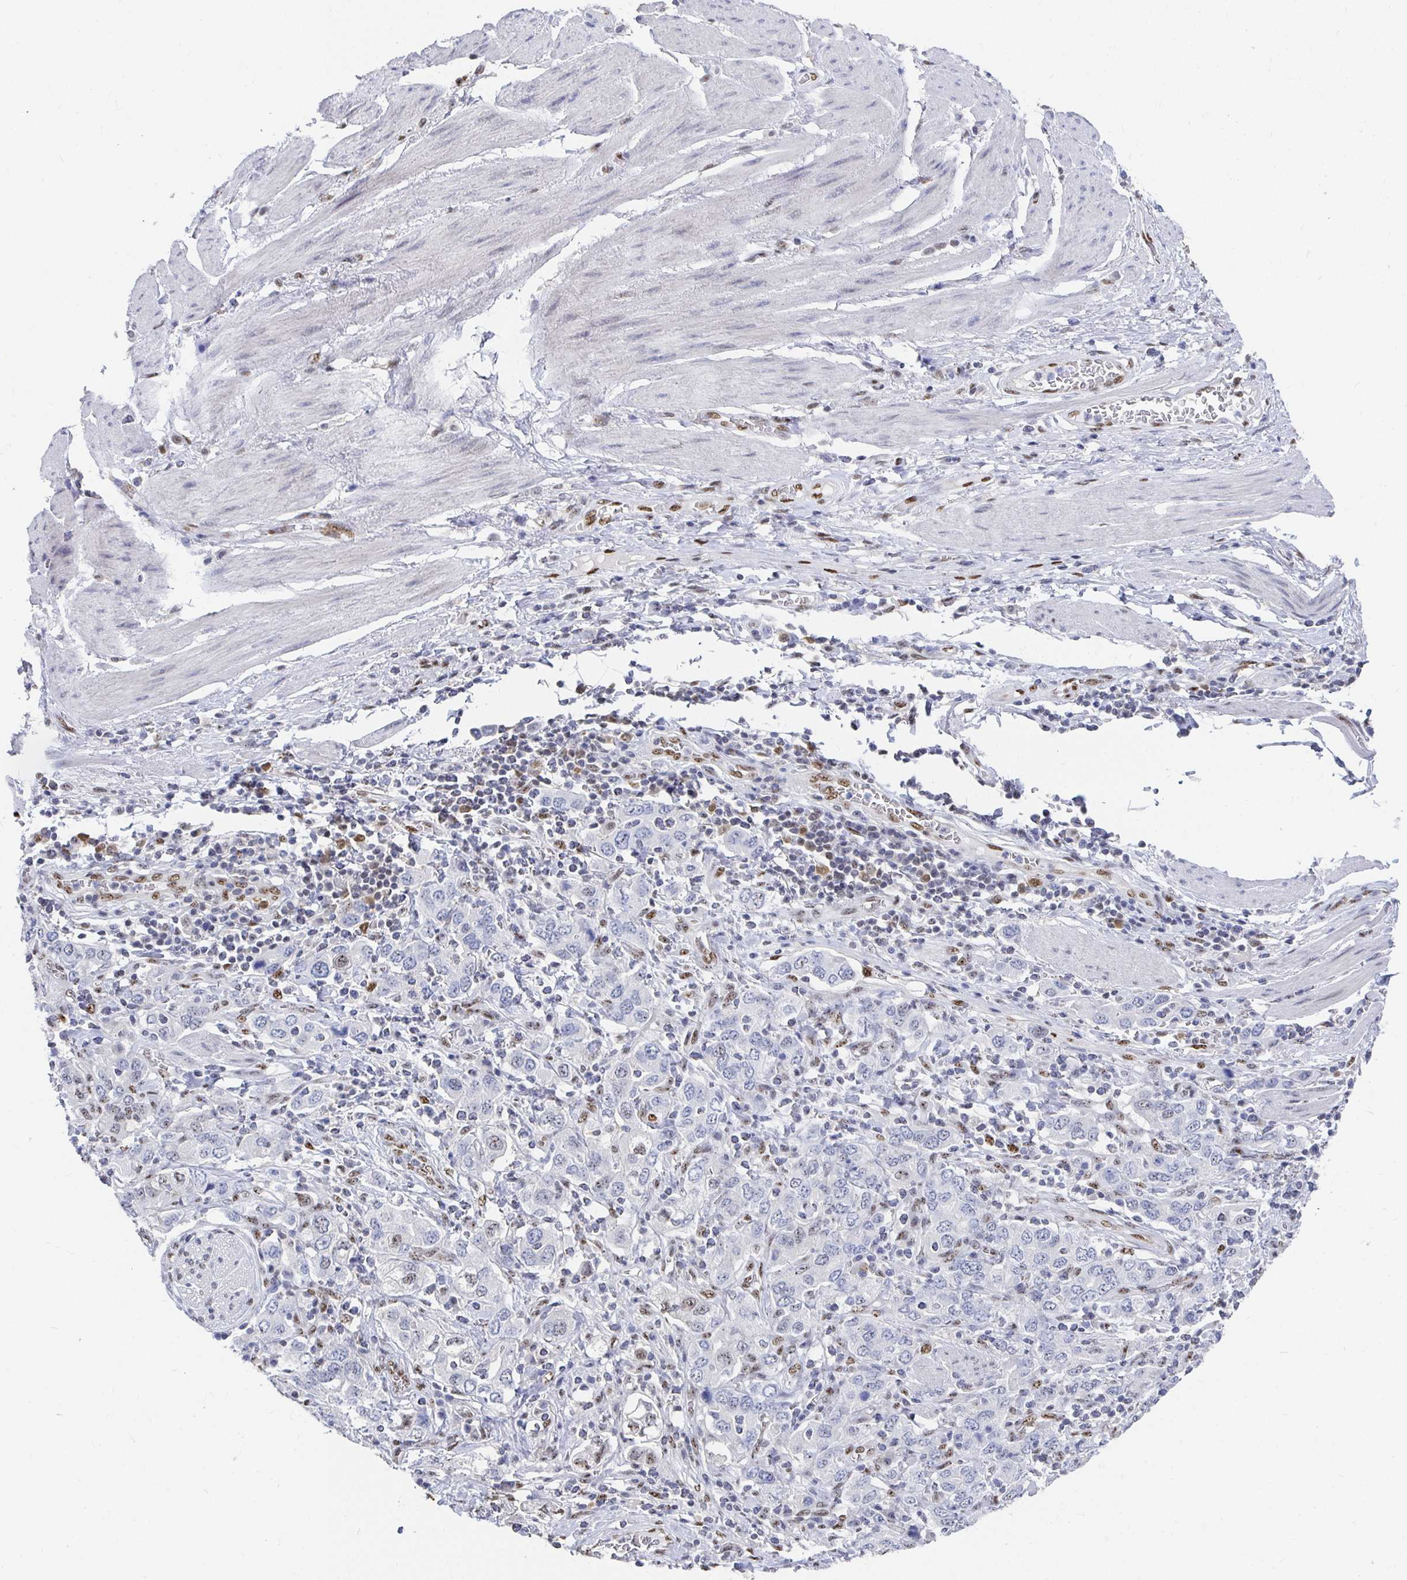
{"staining": {"intensity": "moderate", "quantity": "<25%", "location": "nuclear"}, "tissue": "stomach cancer", "cell_type": "Tumor cells", "image_type": "cancer", "snomed": [{"axis": "morphology", "description": "Adenocarcinoma, NOS"}, {"axis": "topography", "description": "Stomach, upper"}, {"axis": "topography", "description": "Stomach"}], "caption": "Stomach adenocarcinoma stained with DAB (3,3'-diaminobenzidine) IHC exhibits low levels of moderate nuclear positivity in about <25% of tumor cells.", "gene": "CLIC3", "patient": {"sex": "male", "age": 62}}